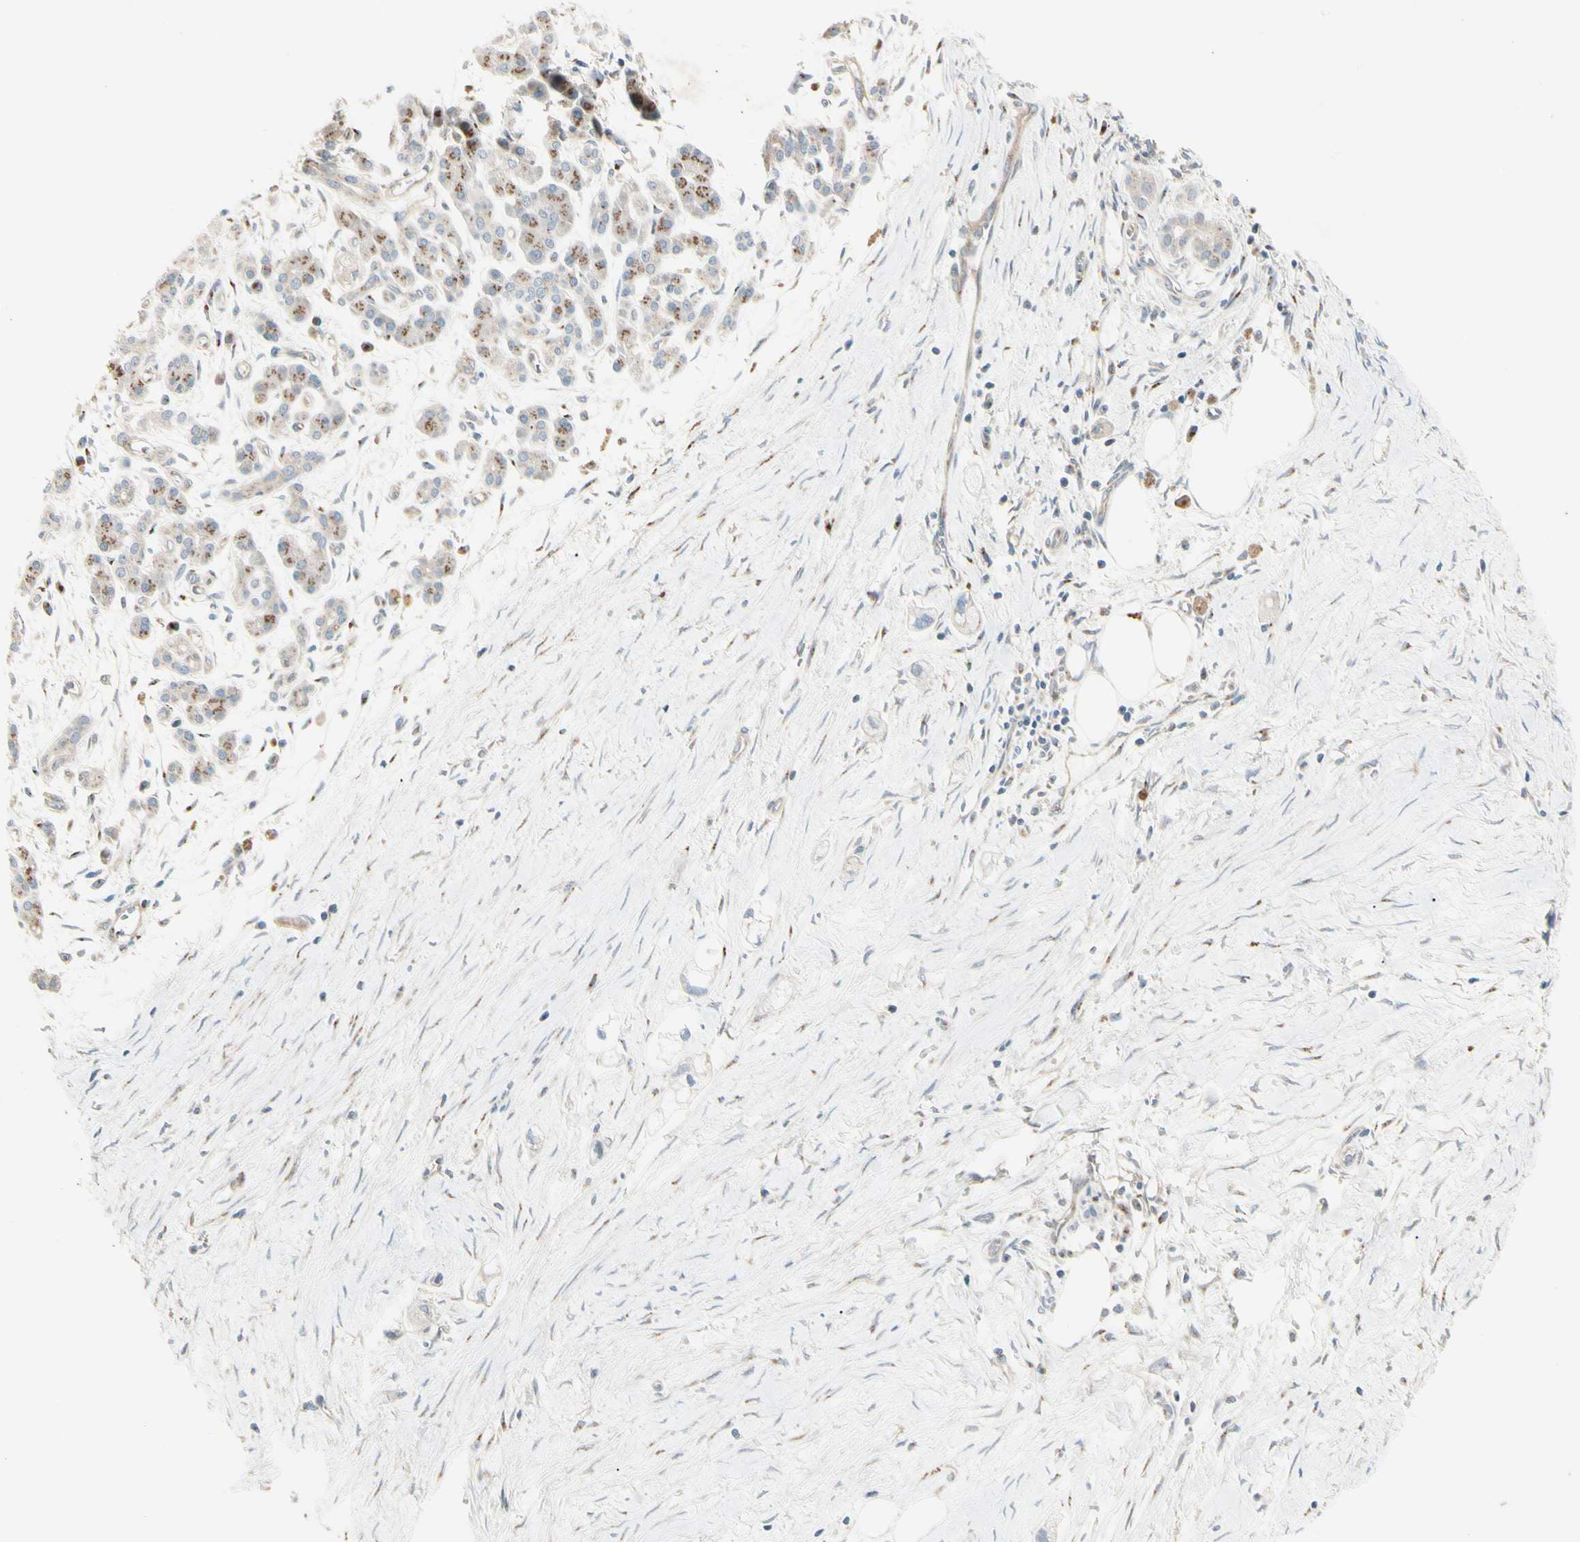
{"staining": {"intensity": "strong", "quantity": "25%-75%", "location": "cytoplasmic/membranous"}, "tissue": "pancreatic cancer", "cell_type": "Tumor cells", "image_type": "cancer", "snomed": [{"axis": "morphology", "description": "Adenocarcinoma, NOS"}, {"axis": "topography", "description": "Pancreas"}], "caption": "DAB immunohistochemical staining of pancreatic cancer (adenocarcinoma) shows strong cytoplasmic/membranous protein positivity in approximately 25%-75% of tumor cells. The protein of interest is stained brown, and the nuclei are stained in blue (DAB IHC with brightfield microscopy, high magnification).", "gene": "ABCA3", "patient": {"sex": "male", "age": 74}}